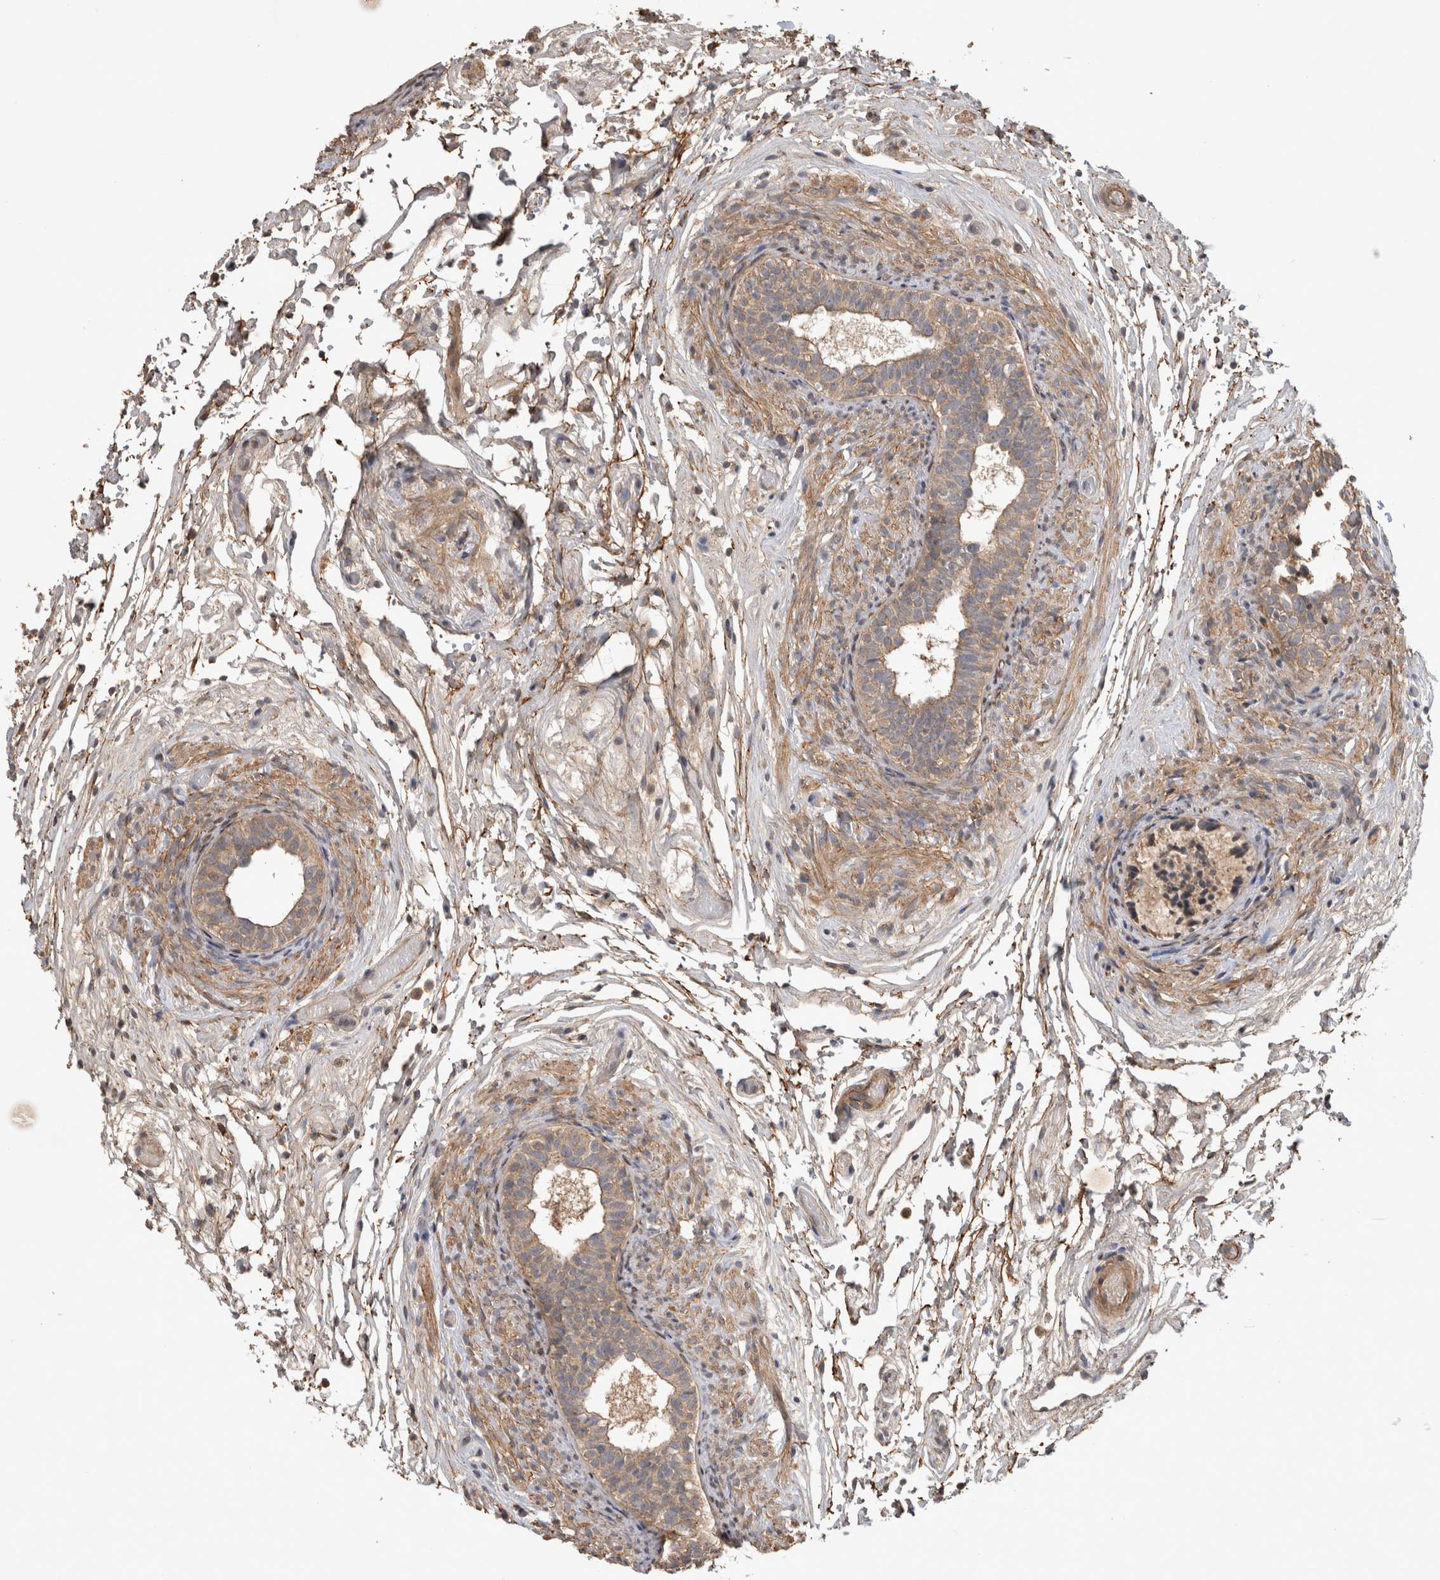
{"staining": {"intensity": "moderate", "quantity": ">75%", "location": "cytoplasmic/membranous"}, "tissue": "epididymis", "cell_type": "Glandular cells", "image_type": "normal", "snomed": [{"axis": "morphology", "description": "Normal tissue, NOS"}, {"axis": "topography", "description": "Epididymis"}], "caption": "This photomicrograph displays IHC staining of benign human epididymis, with medium moderate cytoplasmic/membranous staining in about >75% of glandular cells.", "gene": "TRMT61B", "patient": {"sex": "male", "age": 5}}